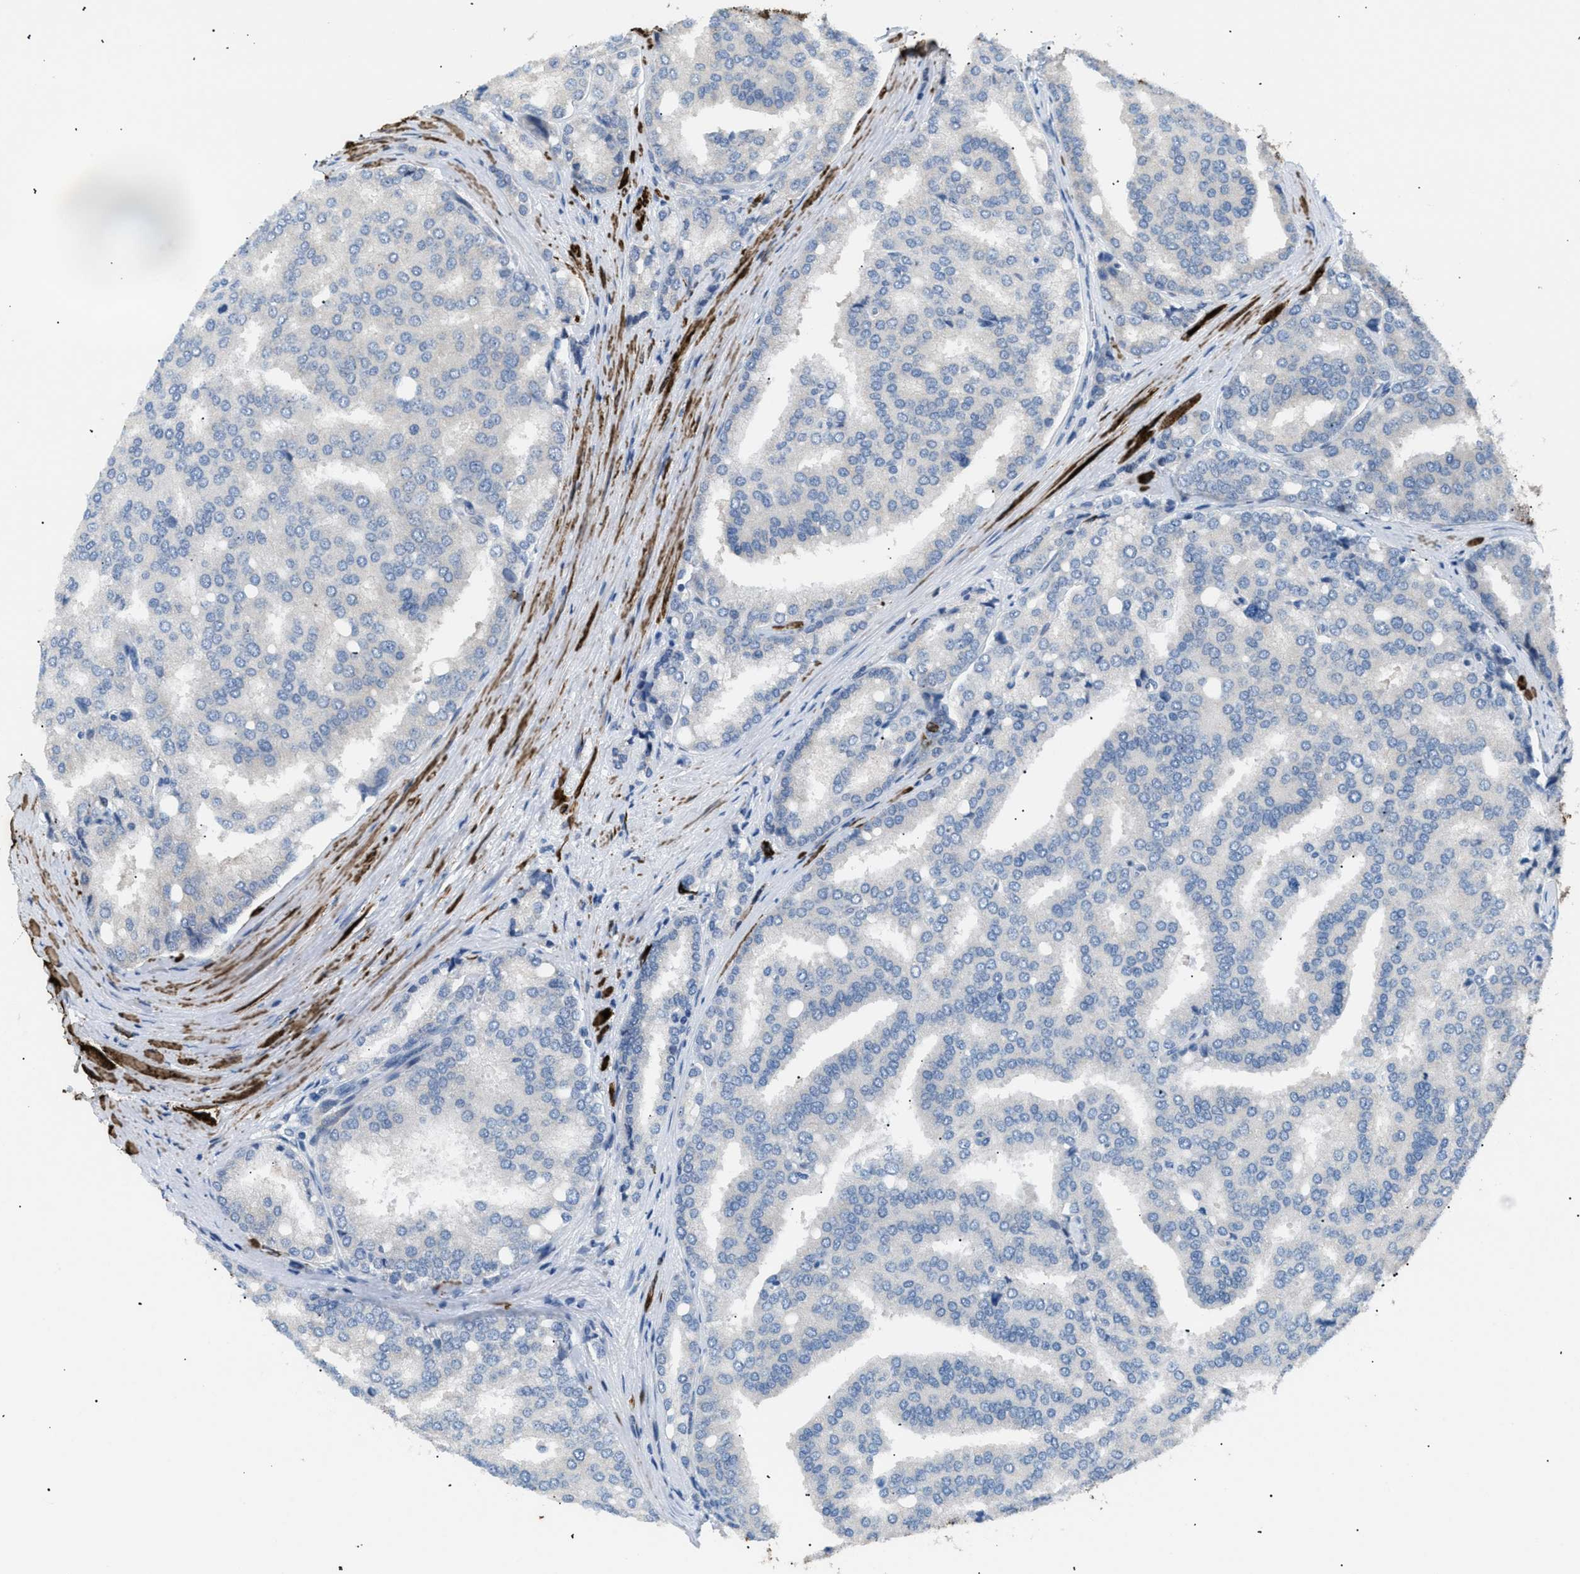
{"staining": {"intensity": "negative", "quantity": "none", "location": "none"}, "tissue": "prostate cancer", "cell_type": "Tumor cells", "image_type": "cancer", "snomed": [{"axis": "morphology", "description": "Adenocarcinoma, High grade"}, {"axis": "topography", "description": "Prostate"}], "caption": "Human prostate cancer stained for a protein using IHC demonstrates no expression in tumor cells.", "gene": "ICA1", "patient": {"sex": "male", "age": 50}}